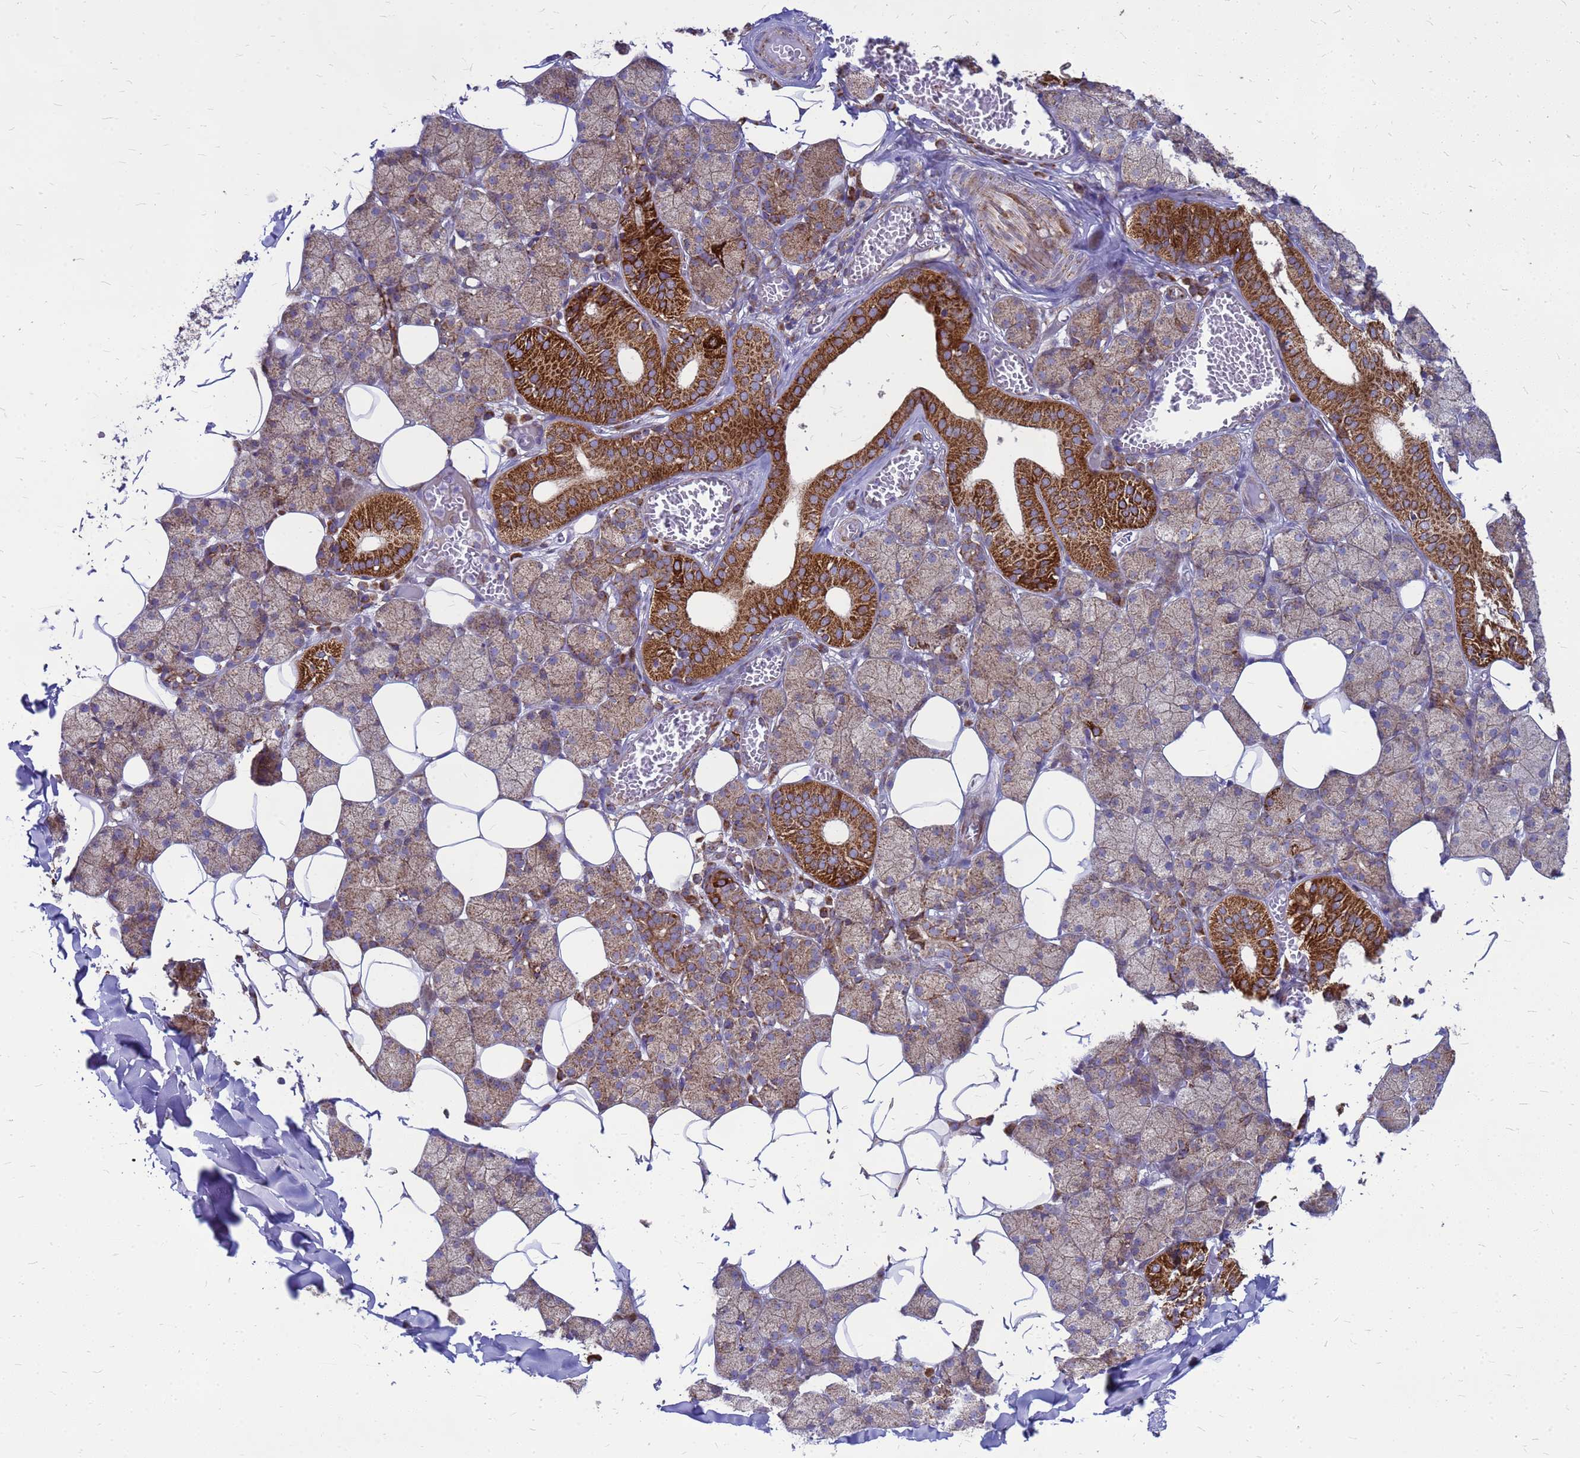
{"staining": {"intensity": "strong", "quantity": "25%-75%", "location": "cytoplasmic/membranous"}, "tissue": "salivary gland", "cell_type": "Glandular cells", "image_type": "normal", "snomed": [{"axis": "morphology", "description": "Normal tissue, NOS"}, {"axis": "topography", "description": "Salivary gland"}], "caption": "Immunohistochemical staining of unremarkable salivary gland reveals 25%-75% levels of strong cytoplasmic/membranous protein positivity in about 25%-75% of glandular cells.", "gene": "FSTL4", "patient": {"sex": "female", "age": 33}}